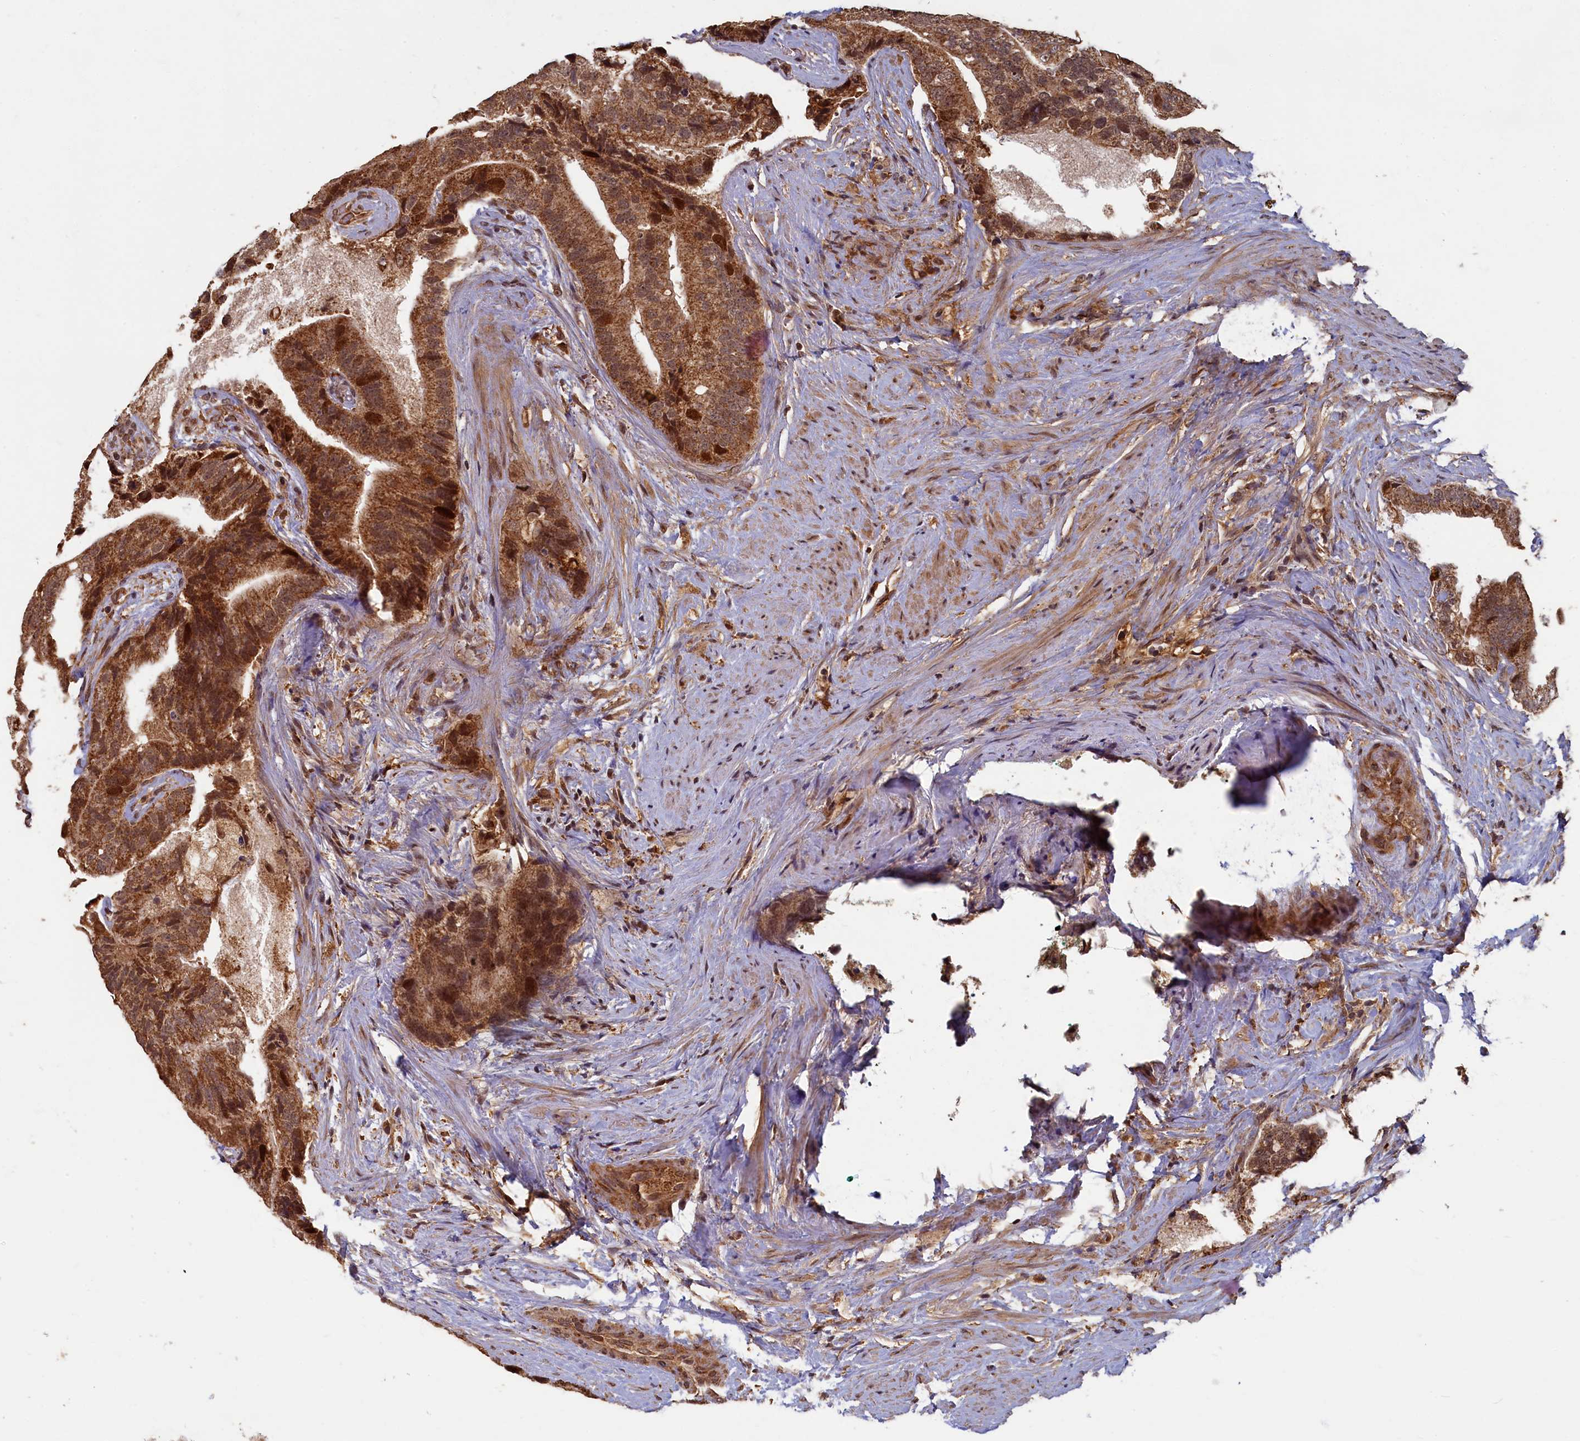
{"staining": {"intensity": "strong", "quantity": ">75%", "location": "cytoplasmic/membranous,nuclear"}, "tissue": "prostate cancer", "cell_type": "Tumor cells", "image_type": "cancer", "snomed": [{"axis": "morphology", "description": "Adenocarcinoma, High grade"}, {"axis": "topography", "description": "Prostate"}], "caption": "A micrograph showing strong cytoplasmic/membranous and nuclear staining in approximately >75% of tumor cells in prostate cancer (adenocarcinoma (high-grade)), as visualized by brown immunohistochemical staining.", "gene": "BRCA1", "patient": {"sex": "male", "age": 70}}